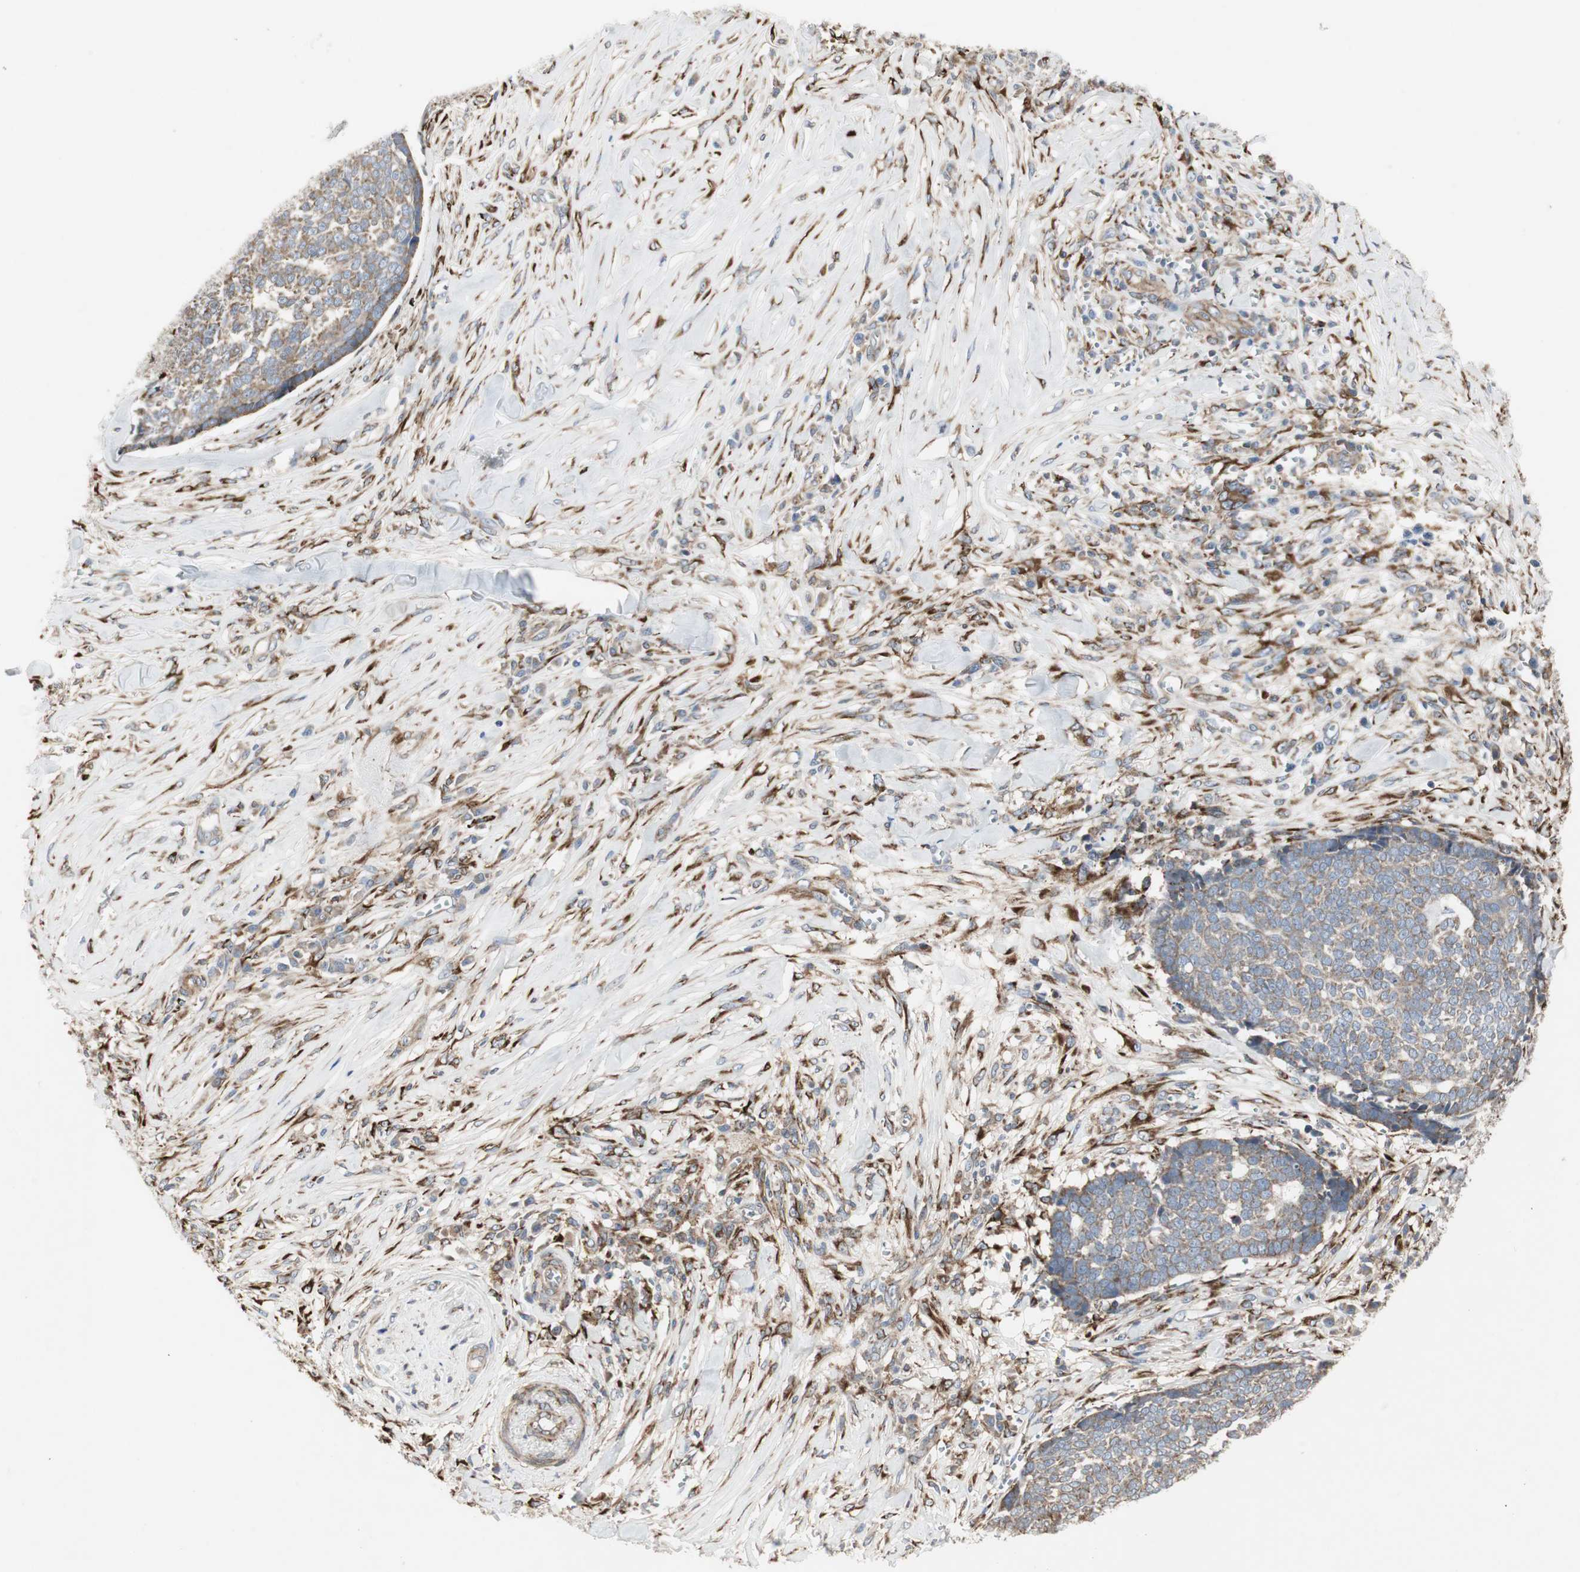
{"staining": {"intensity": "moderate", "quantity": ">75%", "location": "cytoplasmic/membranous"}, "tissue": "skin cancer", "cell_type": "Tumor cells", "image_type": "cancer", "snomed": [{"axis": "morphology", "description": "Basal cell carcinoma"}, {"axis": "topography", "description": "Skin"}], "caption": "Skin cancer (basal cell carcinoma) was stained to show a protein in brown. There is medium levels of moderate cytoplasmic/membranous expression in about >75% of tumor cells.", "gene": "H6PD", "patient": {"sex": "male", "age": 84}}